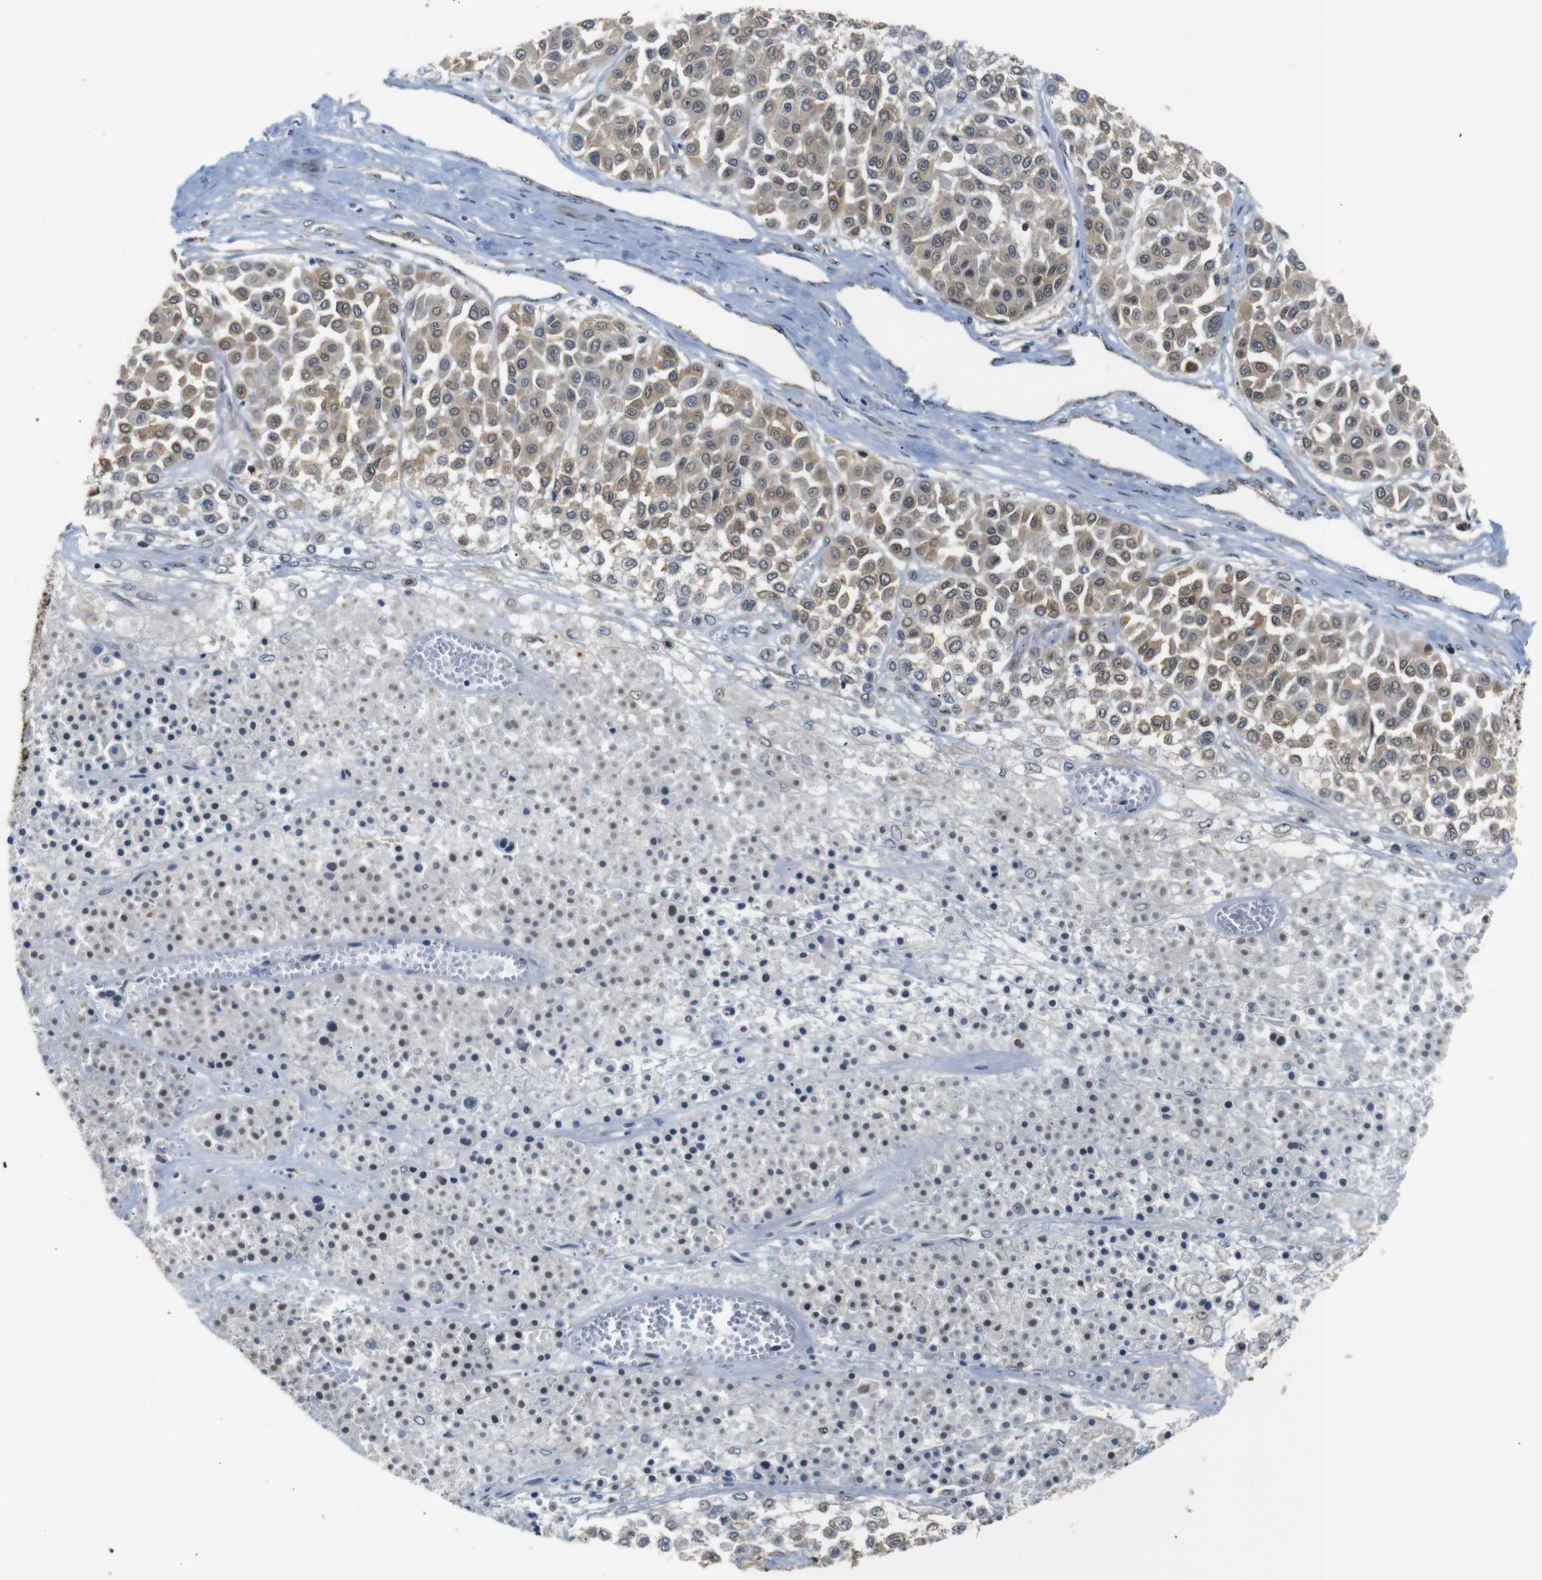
{"staining": {"intensity": "moderate", "quantity": ">75%", "location": "cytoplasmic/membranous,nuclear"}, "tissue": "melanoma", "cell_type": "Tumor cells", "image_type": "cancer", "snomed": [{"axis": "morphology", "description": "Malignant melanoma, Metastatic site"}, {"axis": "topography", "description": "Soft tissue"}], "caption": "An immunohistochemistry (IHC) micrograph of neoplastic tissue is shown. Protein staining in brown labels moderate cytoplasmic/membranous and nuclear positivity in malignant melanoma (metastatic site) within tumor cells. The protein of interest is stained brown, and the nuclei are stained in blue (DAB (3,3'-diaminobenzidine) IHC with brightfield microscopy, high magnification).", "gene": "PARN", "patient": {"sex": "male", "age": 41}}